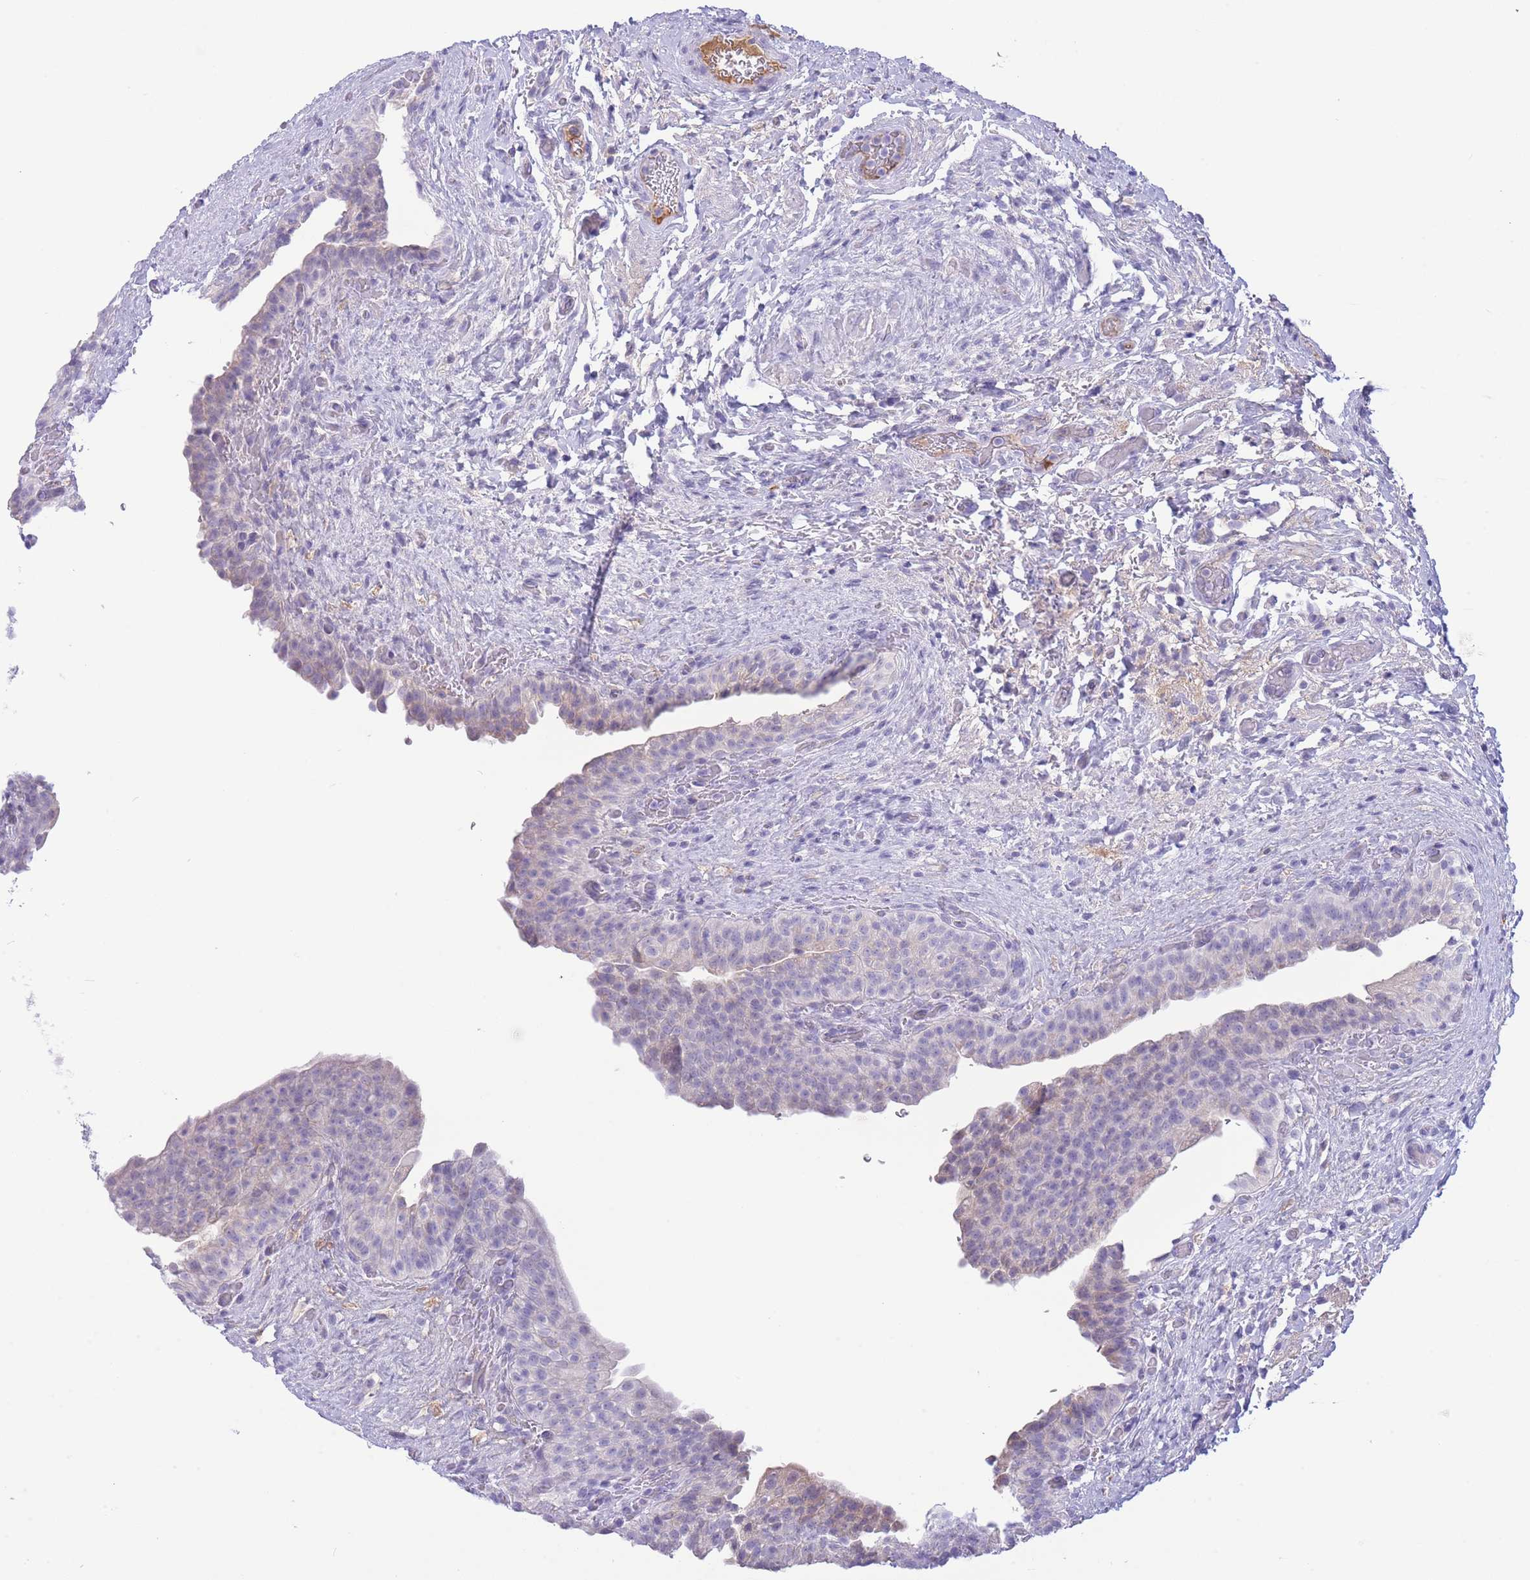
{"staining": {"intensity": "negative", "quantity": "none", "location": "none"}, "tissue": "urinary bladder", "cell_type": "Urothelial cells", "image_type": "normal", "snomed": [{"axis": "morphology", "description": "Normal tissue, NOS"}, {"axis": "topography", "description": "Urinary bladder"}], "caption": "Immunohistochemical staining of benign human urinary bladder displays no significant positivity in urothelial cells. The staining is performed using DAB brown chromogen with nuclei counter-stained in using hematoxylin.", "gene": "ASAP3", "patient": {"sex": "male", "age": 69}}